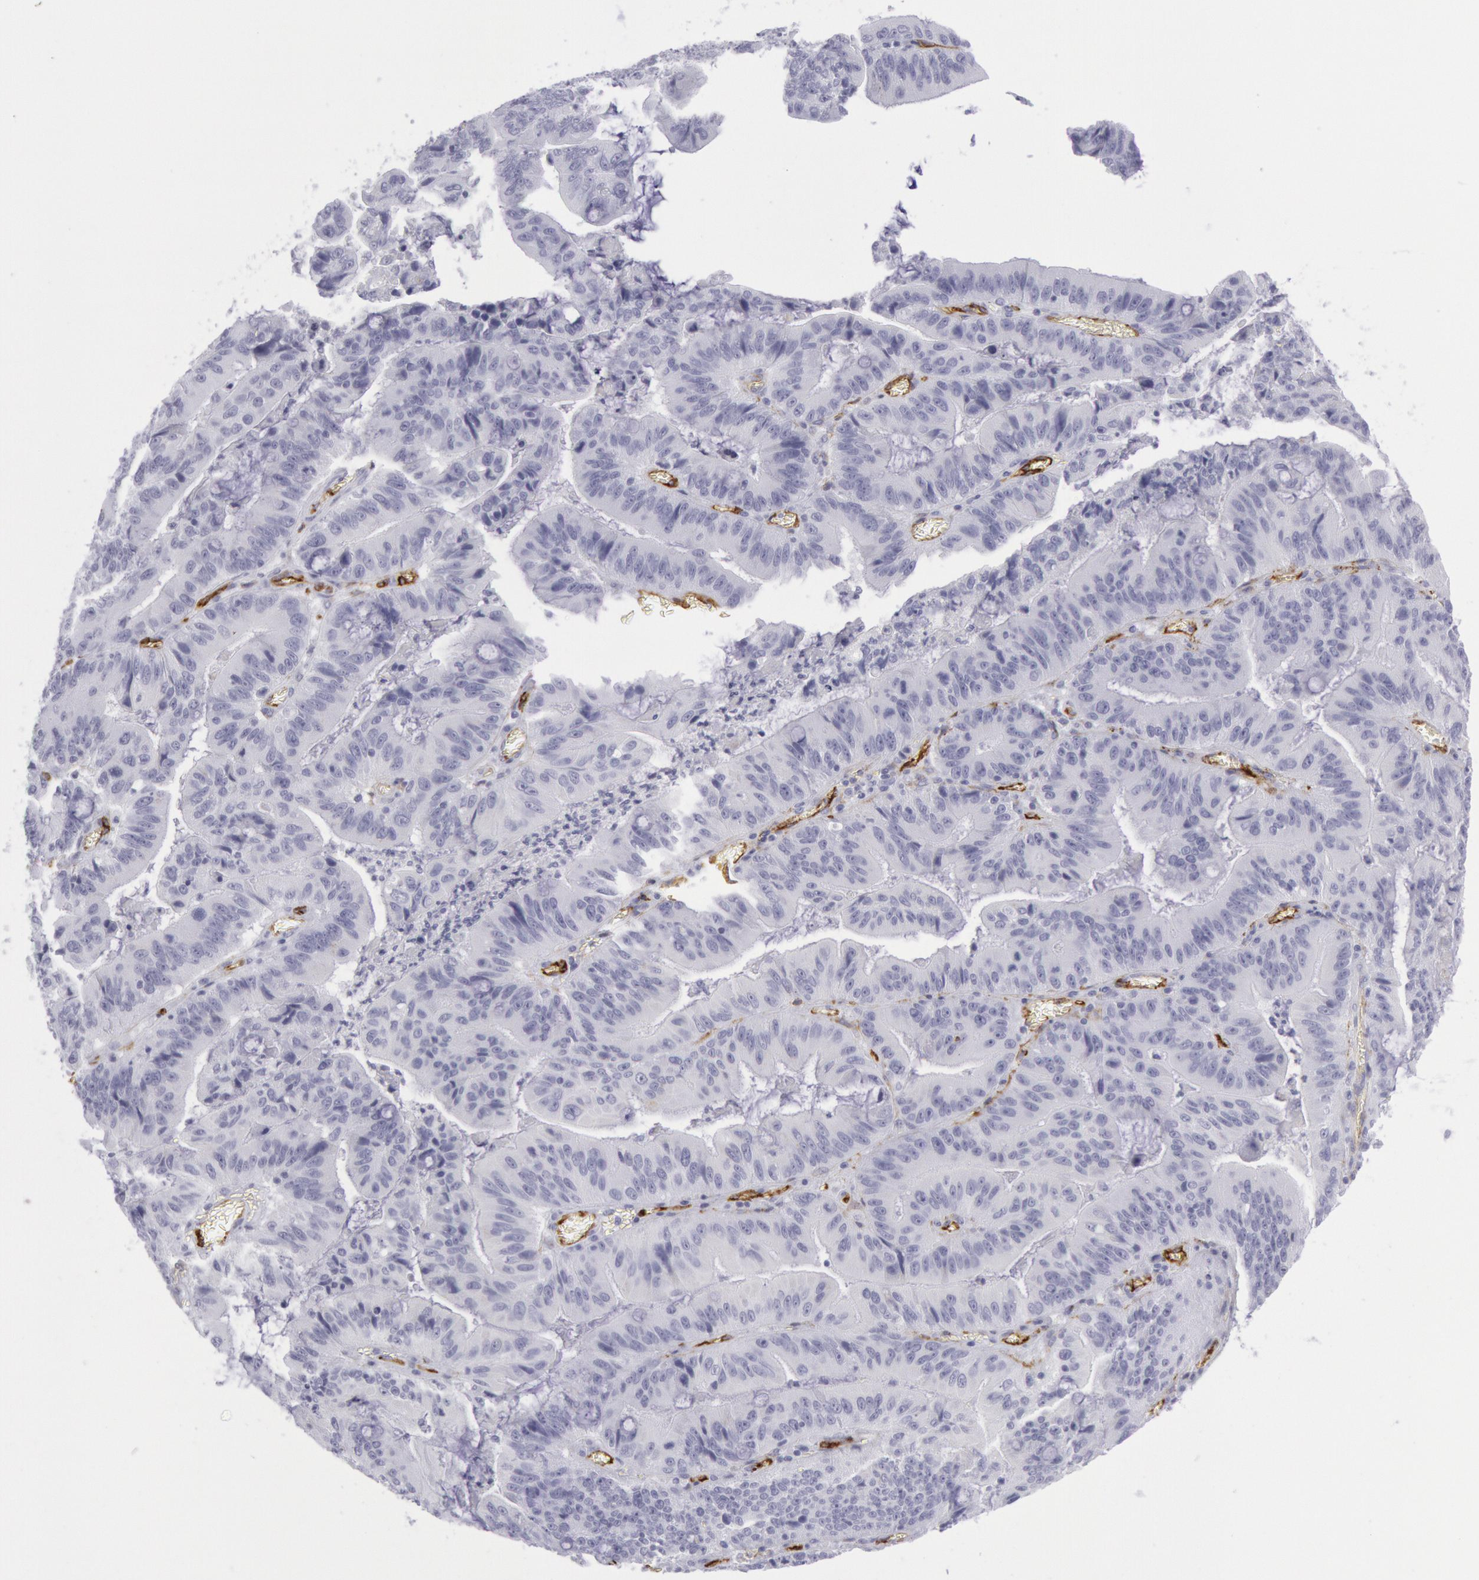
{"staining": {"intensity": "negative", "quantity": "none", "location": "none"}, "tissue": "stomach cancer", "cell_type": "Tumor cells", "image_type": "cancer", "snomed": [{"axis": "morphology", "description": "Adenocarcinoma, NOS"}, {"axis": "topography", "description": "Stomach, upper"}], "caption": "IHC micrograph of stomach adenocarcinoma stained for a protein (brown), which demonstrates no expression in tumor cells.", "gene": "CDH13", "patient": {"sex": "male", "age": 63}}